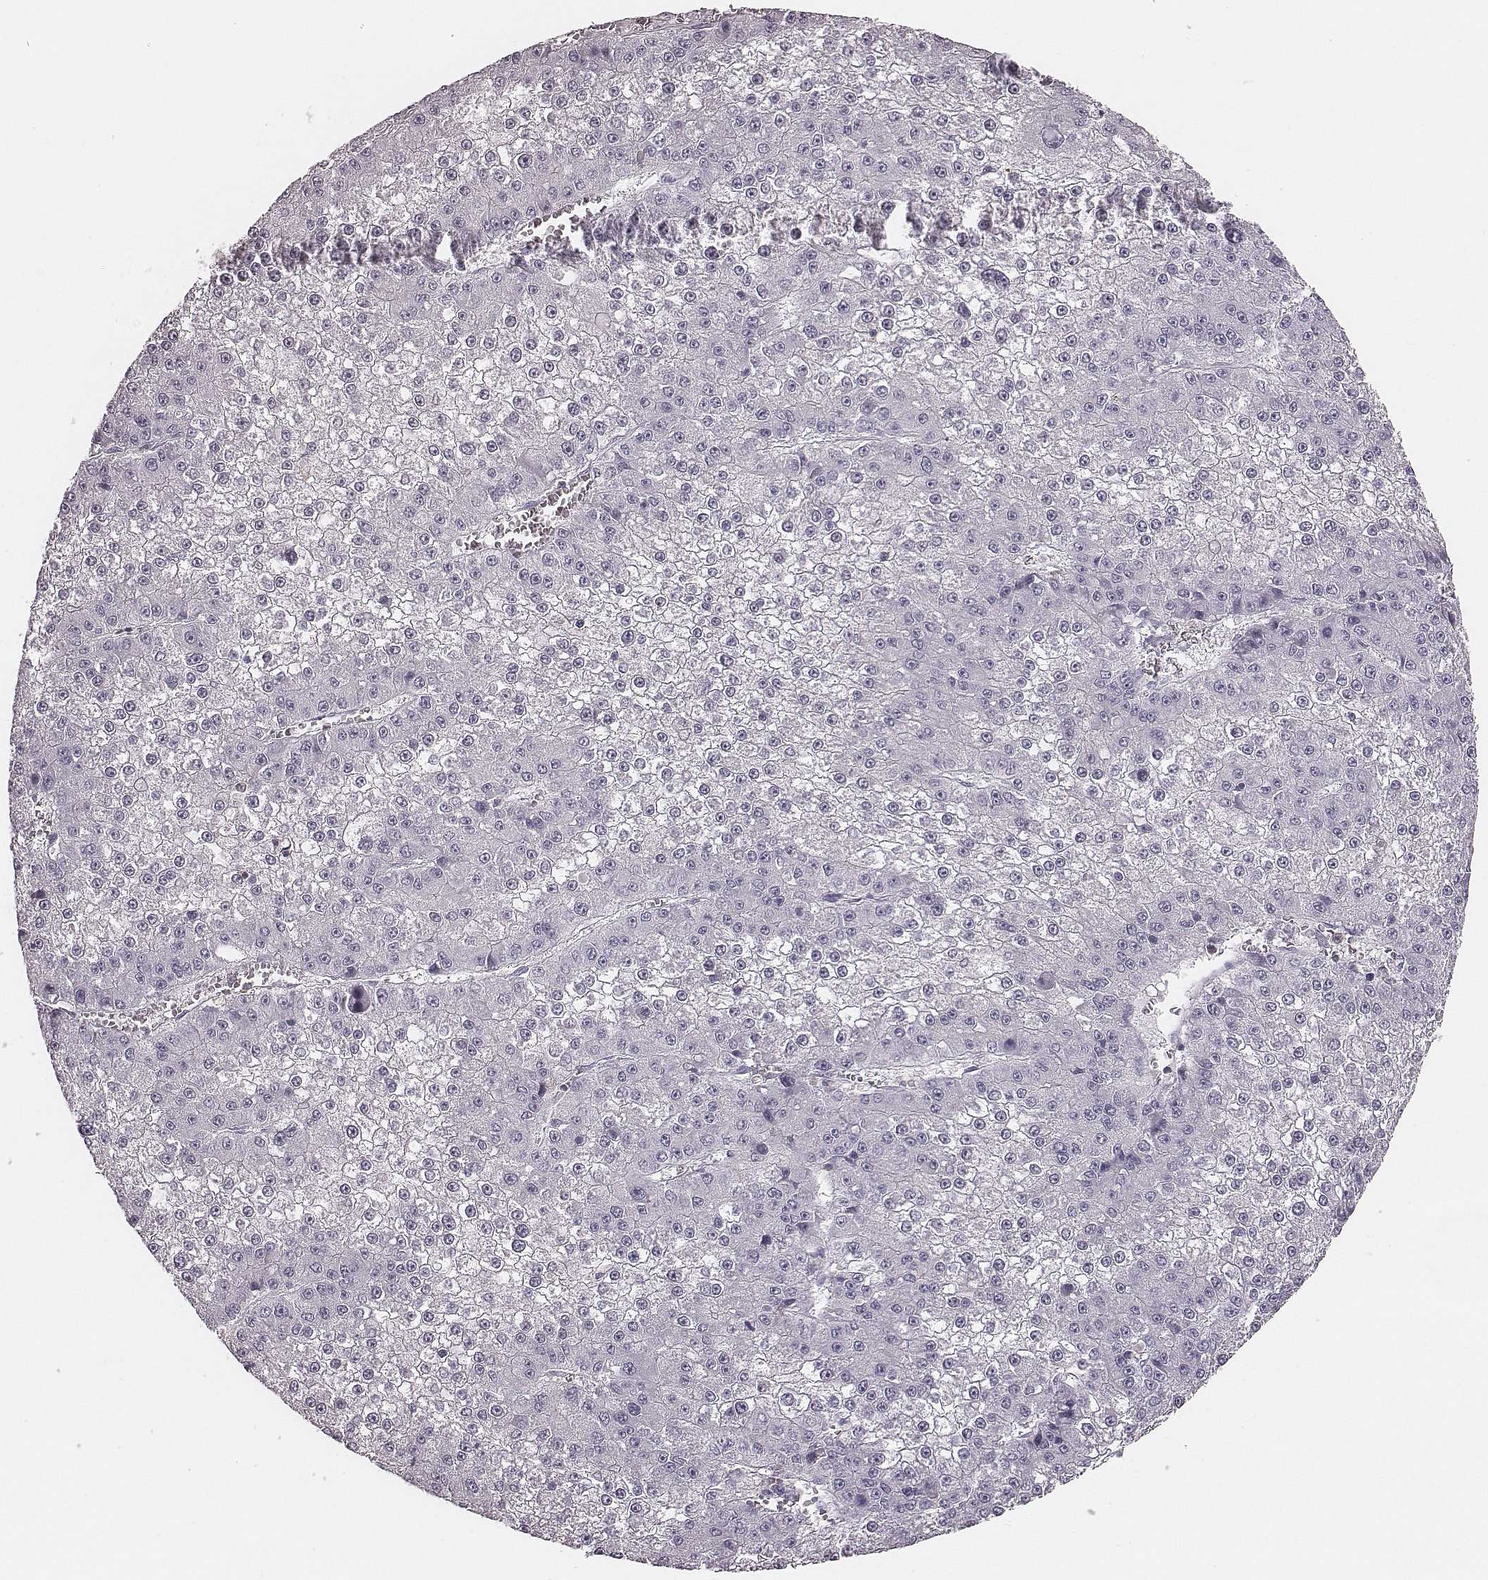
{"staining": {"intensity": "negative", "quantity": "none", "location": "none"}, "tissue": "liver cancer", "cell_type": "Tumor cells", "image_type": "cancer", "snomed": [{"axis": "morphology", "description": "Carcinoma, Hepatocellular, NOS"}, {"axis": "topography", "description": "Liver"}], "caption": "Image shows no protein positivity in tumor cells of liver cancer (hepatocellular carcinoma) tissue.", "gene": "ZNF365", "patient": {"sex": "female", "age": 73}}